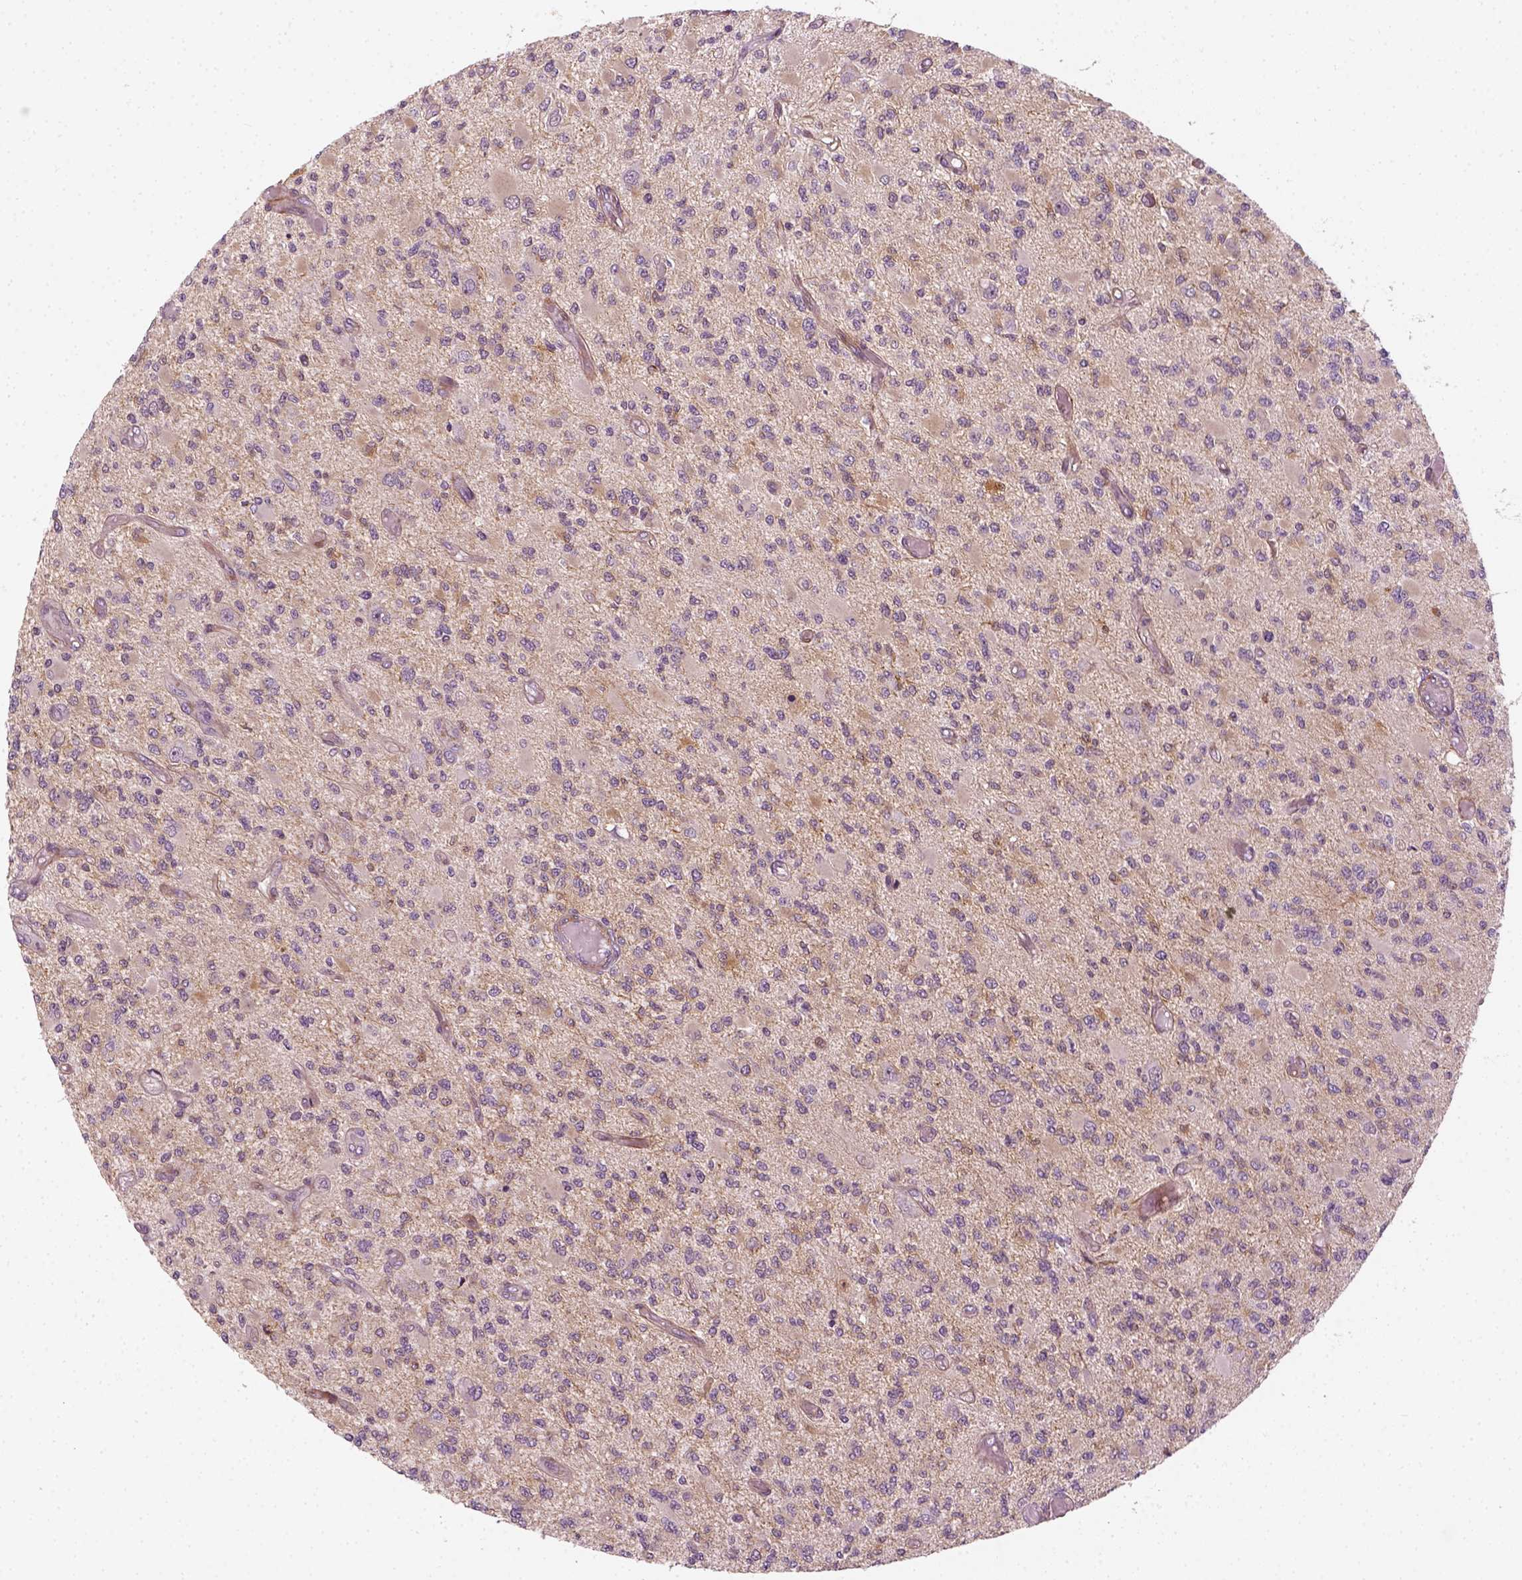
{"staining": {"intensity": "negative", "quantity": "none", "location": "none"}, "tissue": "glioma", "cell_type": "Tumor cells", "image_type": "cancer", "snomed": [{"axis": "morphology", "description": "Glioma, malignant, High grade"}, {"axis": "topography", "description": "Brain"}], "caption": "Photomicrograph shows no protein expression in tumor cells of malignant glioma (high-grade) tissue.", "gene": "DNASE1L1", "patient": {"sex": "female", "age": 63}}